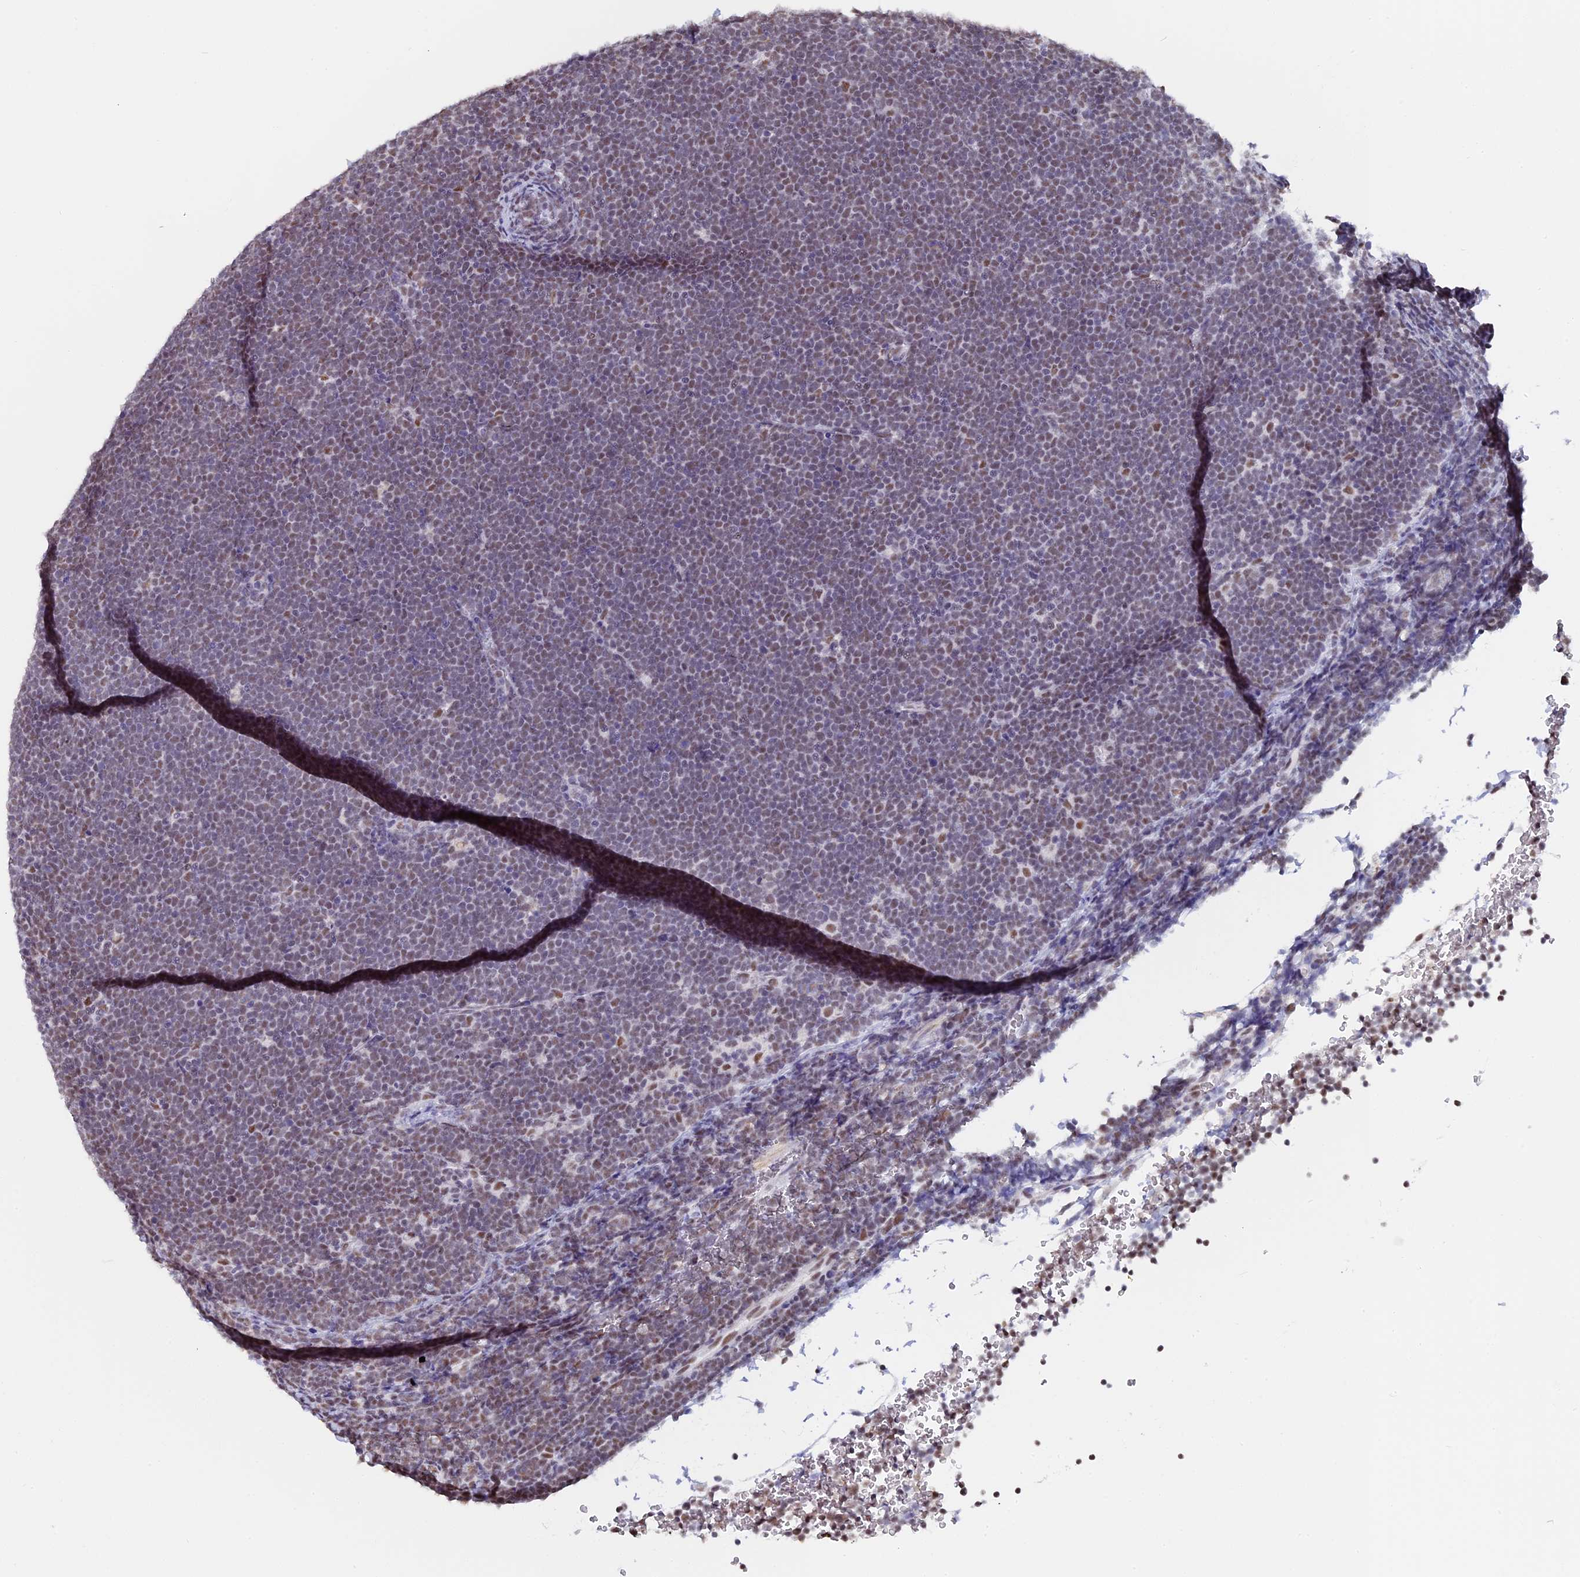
{"staining": {"intensity": "moderate", "quantity": "25%-75%", "location": "nuclear"}, "tissue": "lymphoma", "cell_type": "Tumor cells", "image_type": "cancer", "snomed": [{"axis": "morphology", "description": "Malignant lymphoma, non-Hodgkin's type, High grade"}, {"axis": "topography", "description": "Lymph node"}], "caption": "Immunohistochemical staining of malignant lymphoma, non-Hodgkin's type (high-grade) demonstrates medium levels of moderate nuclear positivity in about 25%-75% of tumor cells.", "gene": "CD2BP2", "patient": {"sex": "male", "age": 13}}